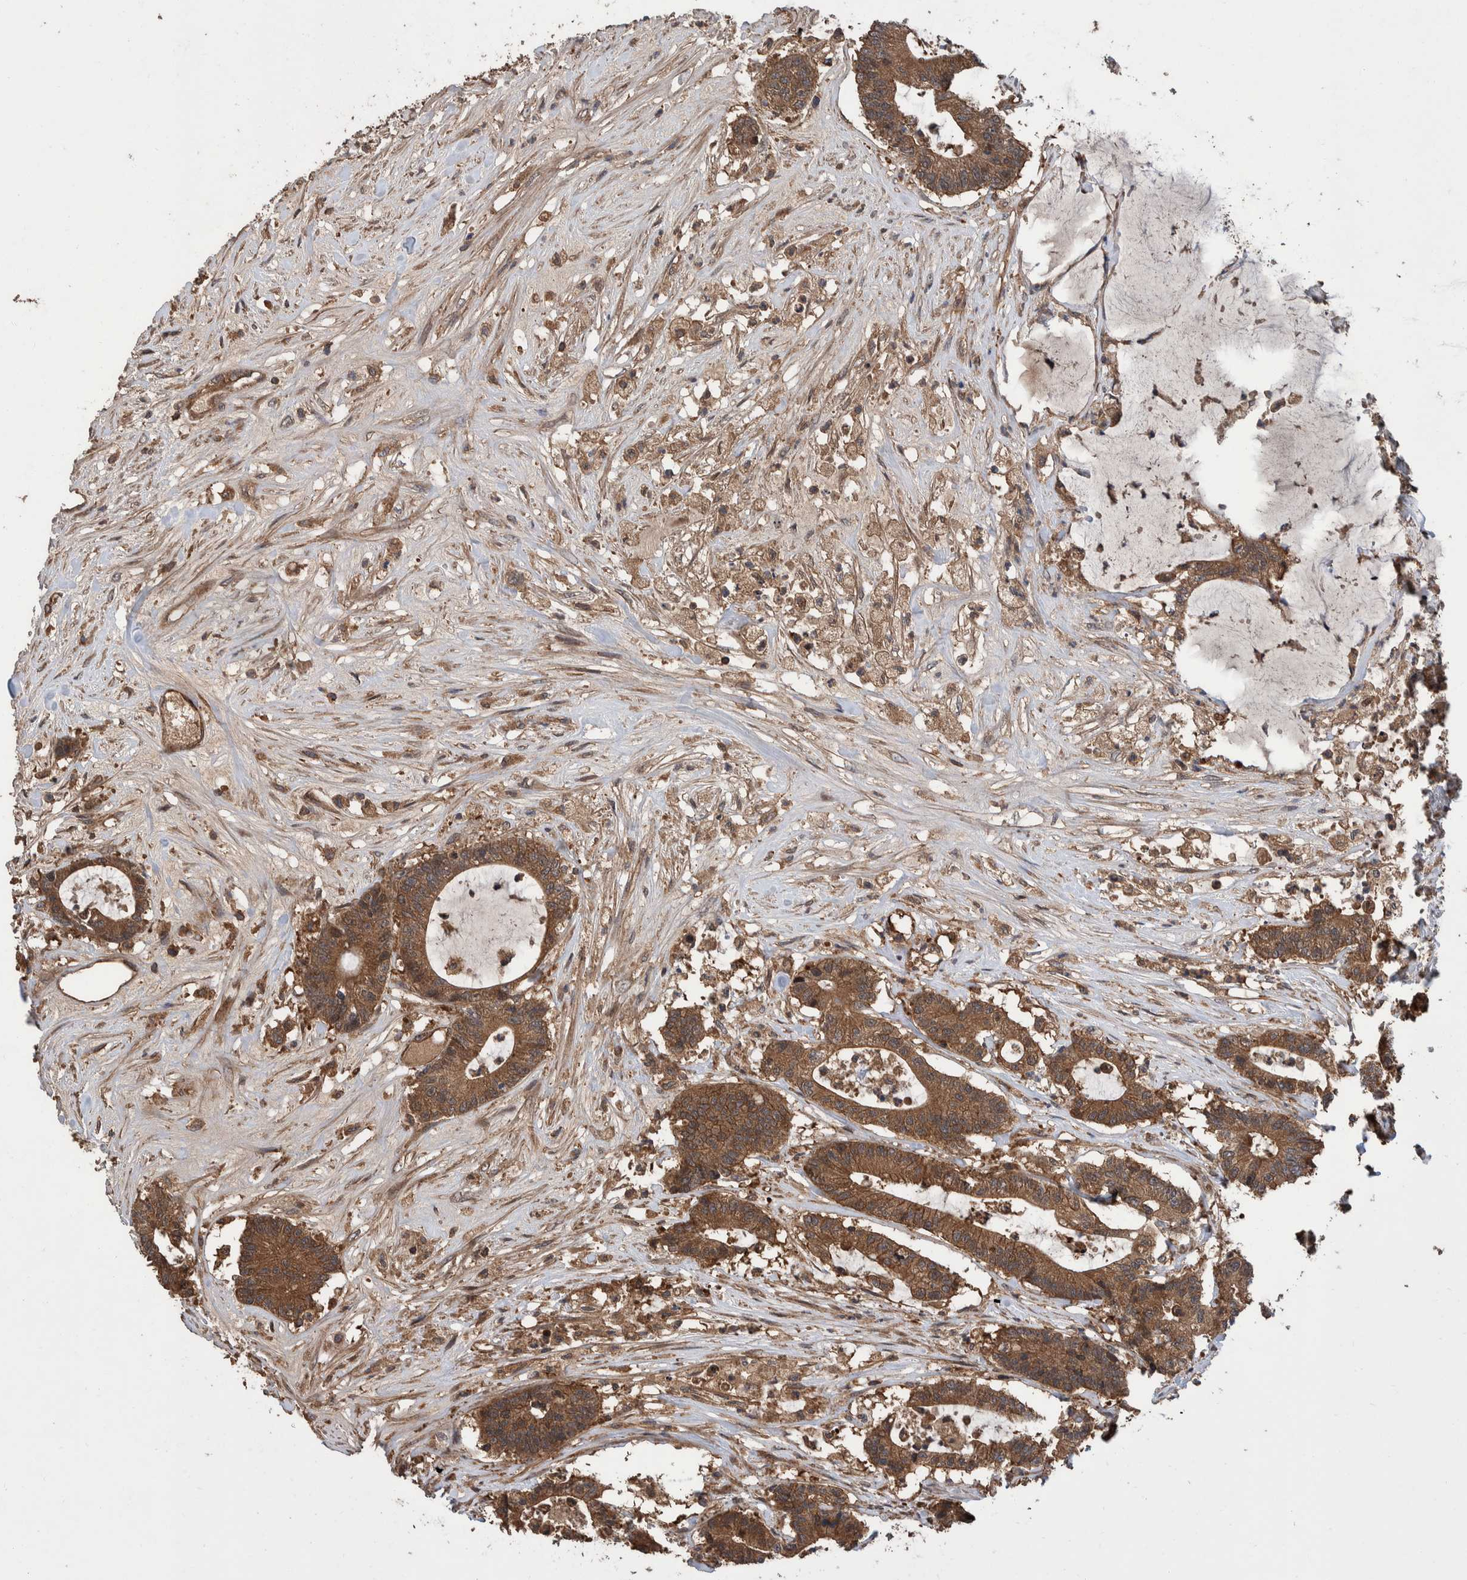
{"staining": {"intensity": "moderate", "quantity": ">75%", "location": "cytoplasmic/membranous"}, "tissue": "colorectal cancer", "cell_type": "Tumor cells", "image_type": "cancer", "snomed": [{"axis": "morphology", "description": "Adenocarcinoma, NOS"}, {"axis": "topography", "description": "Colon"}], "caption": "Colorectal cancer (adenocarcinoma) stained with immunohistochemistry (IHC) exhibits moderate cytoplasmic/membranous expression in about >75% of tumor cells.", "gene": "VBP1", "patient": {"sex": "female", "age": 84}}